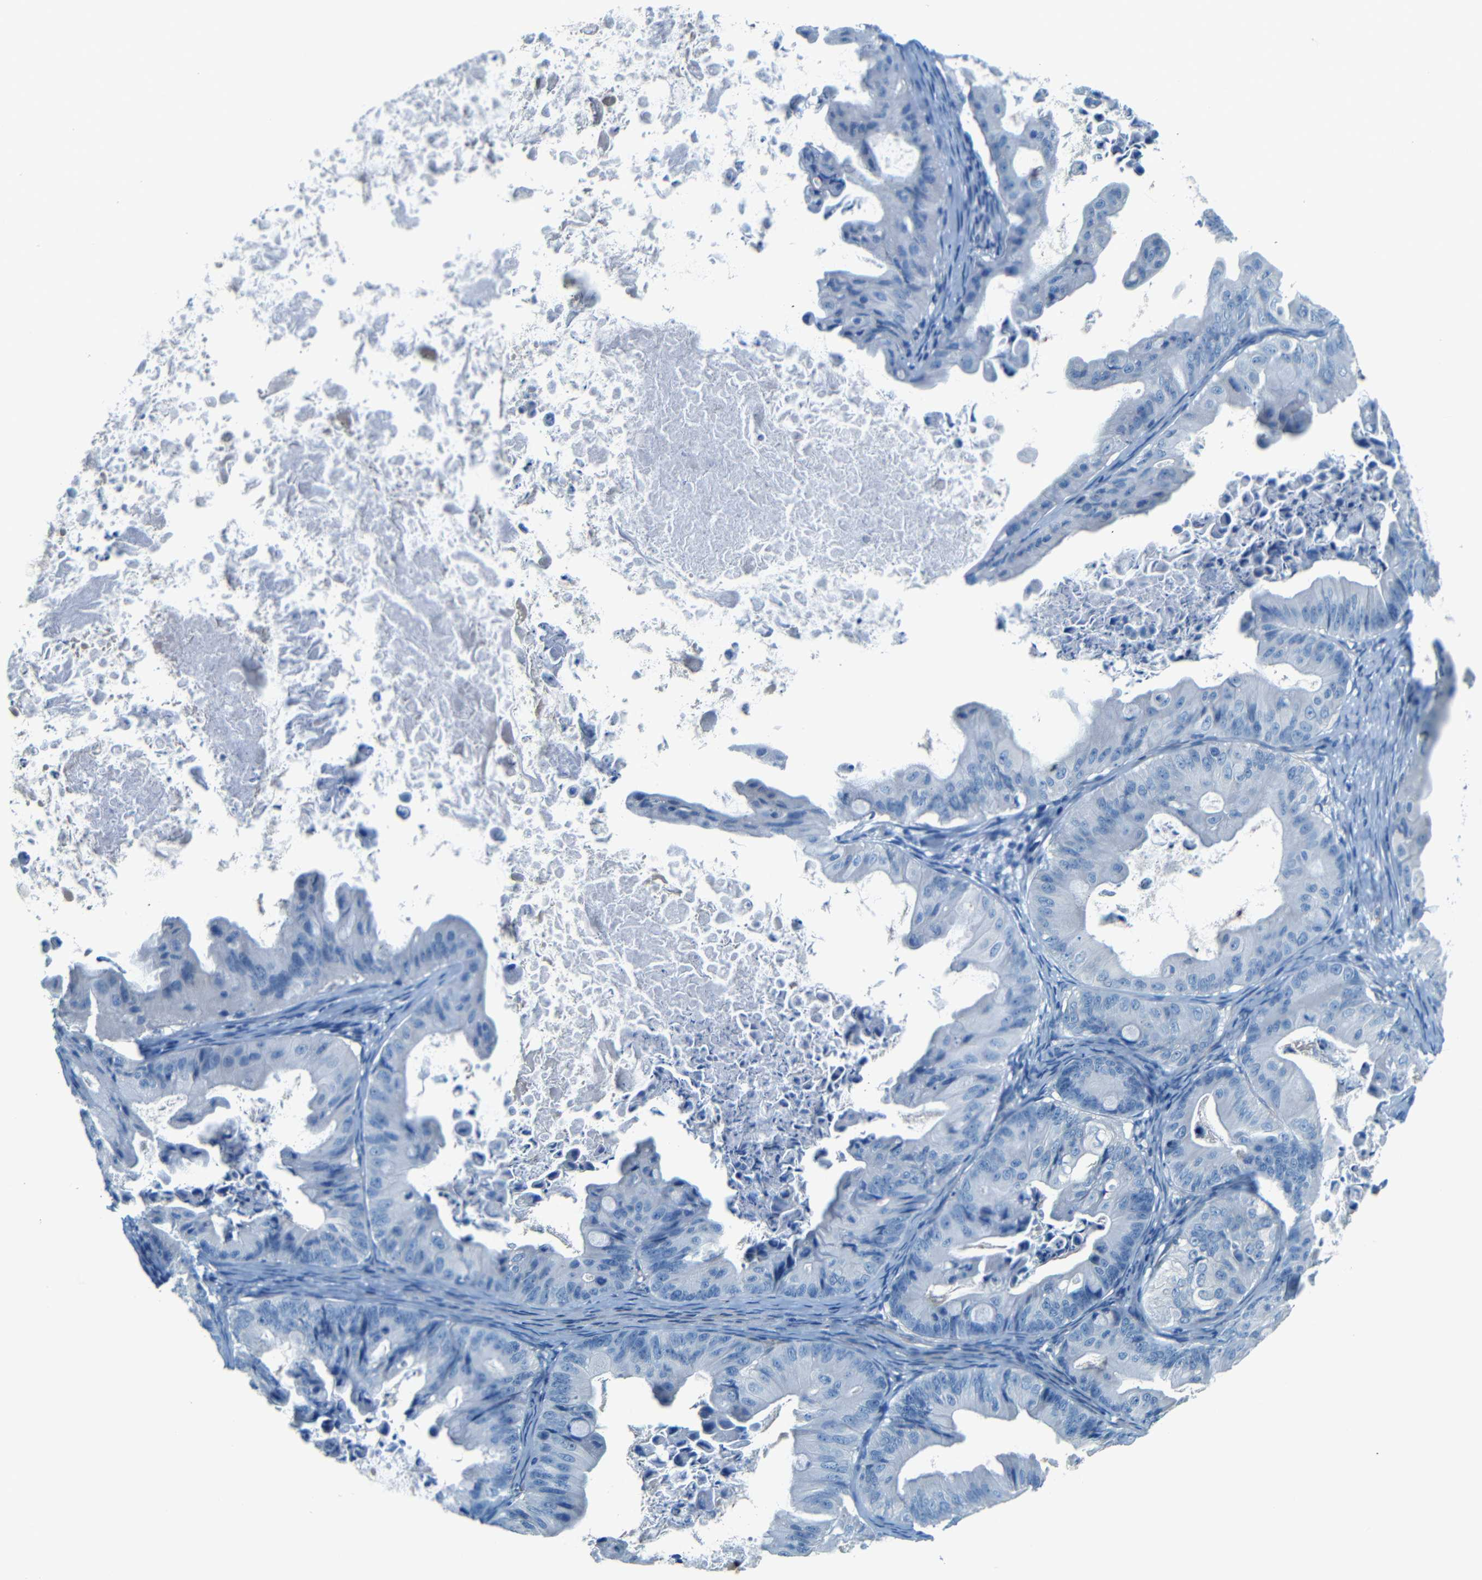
{"staining": {"intensity": "negative", "quantity": "none", "location": "none"}, "tissue": "ovarian cancer", "cell_type": "Tumor cells", "image_type": "cancer", "snomed": [{"axis": "morphology", "description": "Cystadenocarcinoma, mucinous, NOS"}, {"axis": "topography", "description": "Ovary"}], "caption": "Tumor cells are negative for protein expression in human ovarian cancer (mucinous cystadenocarcinoma).", "gene": "MAP2", "patient": {"sex": "female", "age": 37}}